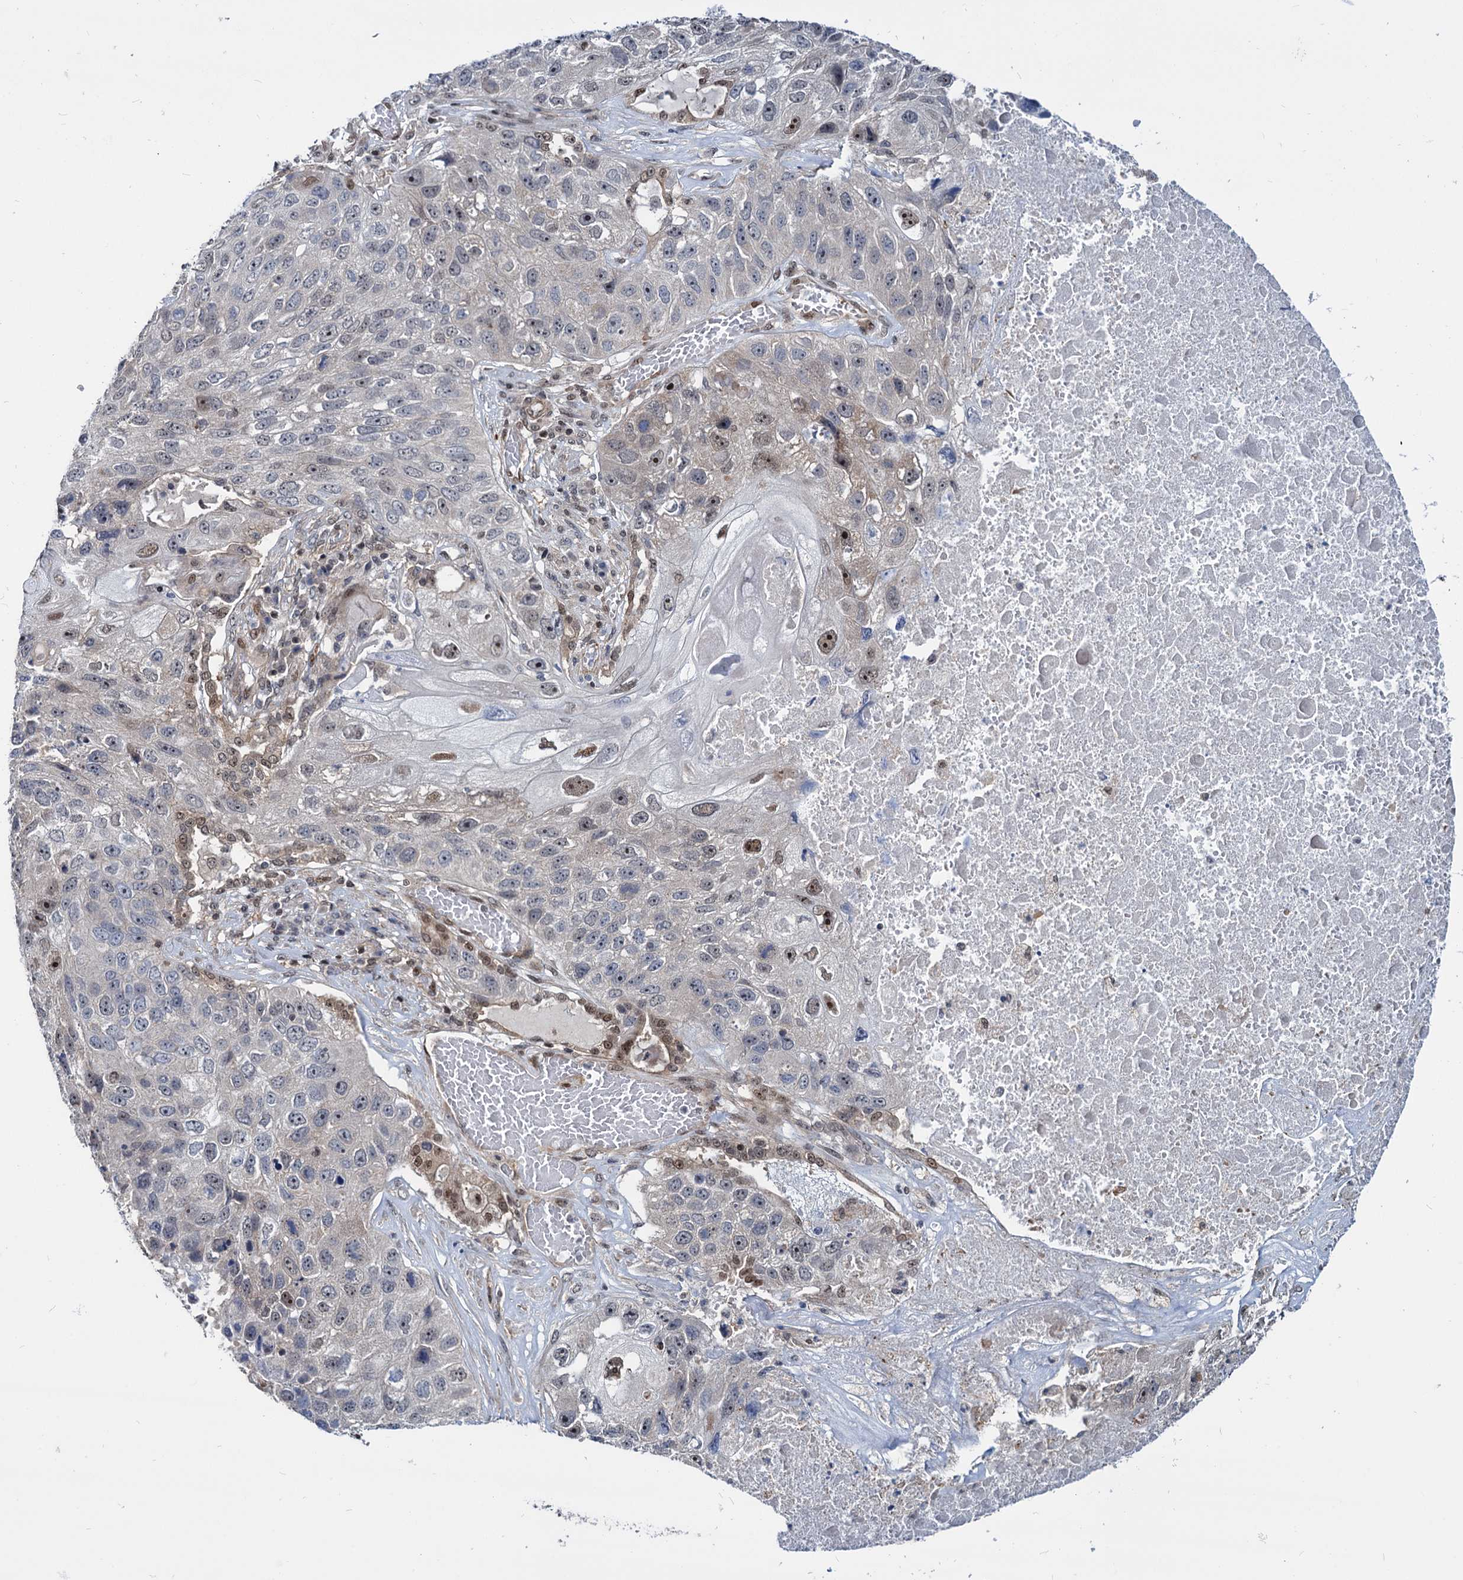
{"staining": {"intensity": "moderate", "quantity": "<25%", "location": "nuclear"}, "tissue": "lung cancer", "cell_type": "Tumor cells", "image_type": "cancer", "snomed": [{"axis": "morphology", "description": "Squamous cell carcinoma, NOS"}, {"axis": "topography", "description": "Lung"}], "caption": "DAB immunohistochemical staining of human lung cancer (squamous cell carcinoma) demonstrates moderate nuclear protein staining in approximately <25% of tumor cells.", "gene": "UBLCP1", "patient": {"sex": "male", "age": 61}}